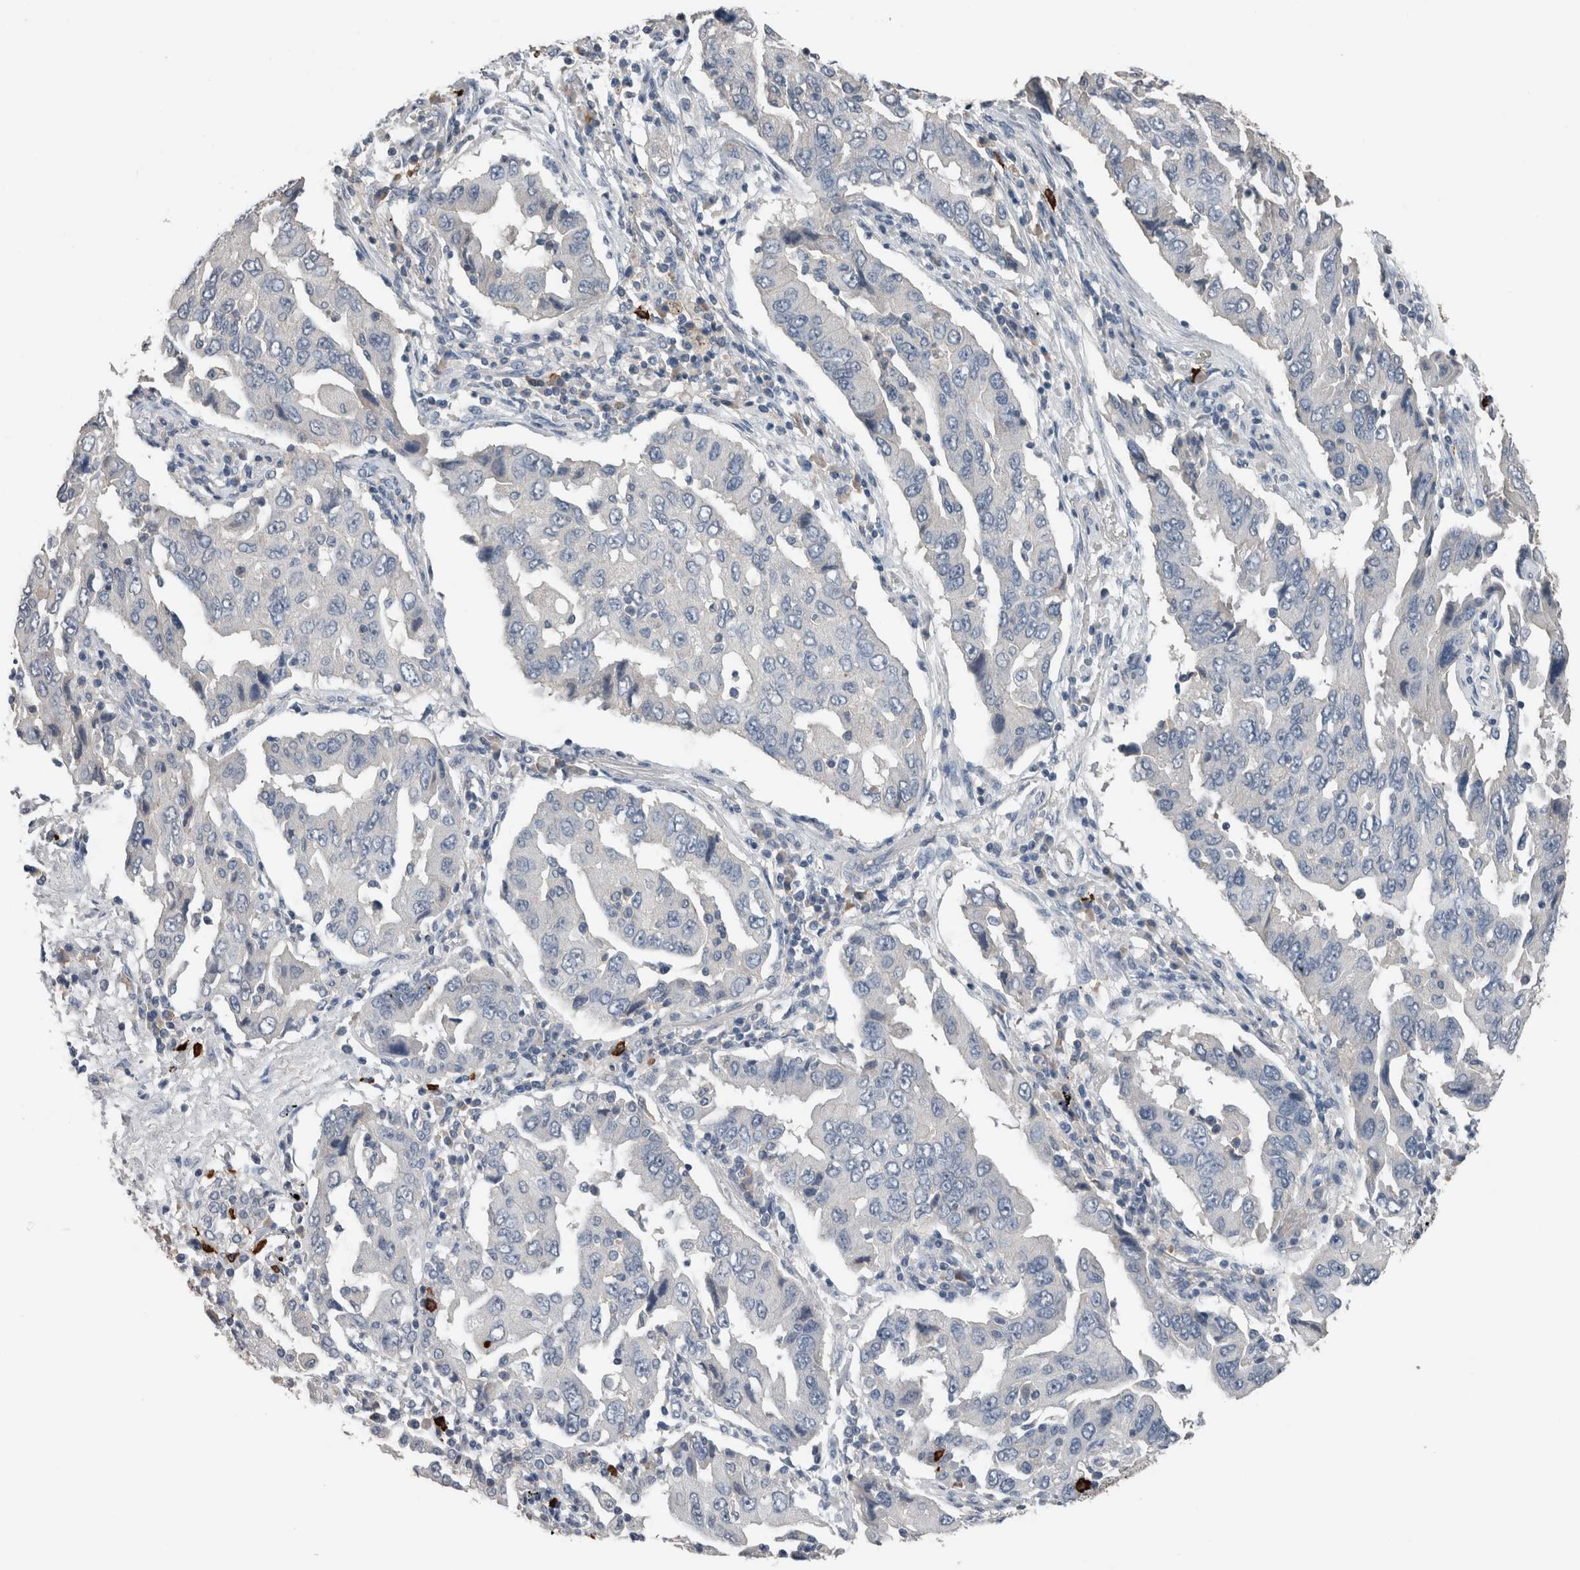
{"staining": {"intensity": "negative", "quantity": "none", "location": "none"}, "tissue": "lung cancer", "cell_type": "Tumor cells", "image_type": "cancer", "snomed": [{"axis": "morphology", "description": "Adenocarcinoma, NOS"}, {"axis": "topography", "description": "Lung"}], "caption": "Protein analysis of lung adenocarcinoma shows no significant expression in tumor cells. The staining was performed using DAB to visualize the protein expression in brown, while the nuclei were stained in blue with hematoxylin (Magnification: 20x).", "gene": "CRNN", "patient": {"sex": "female", "age": 65}}